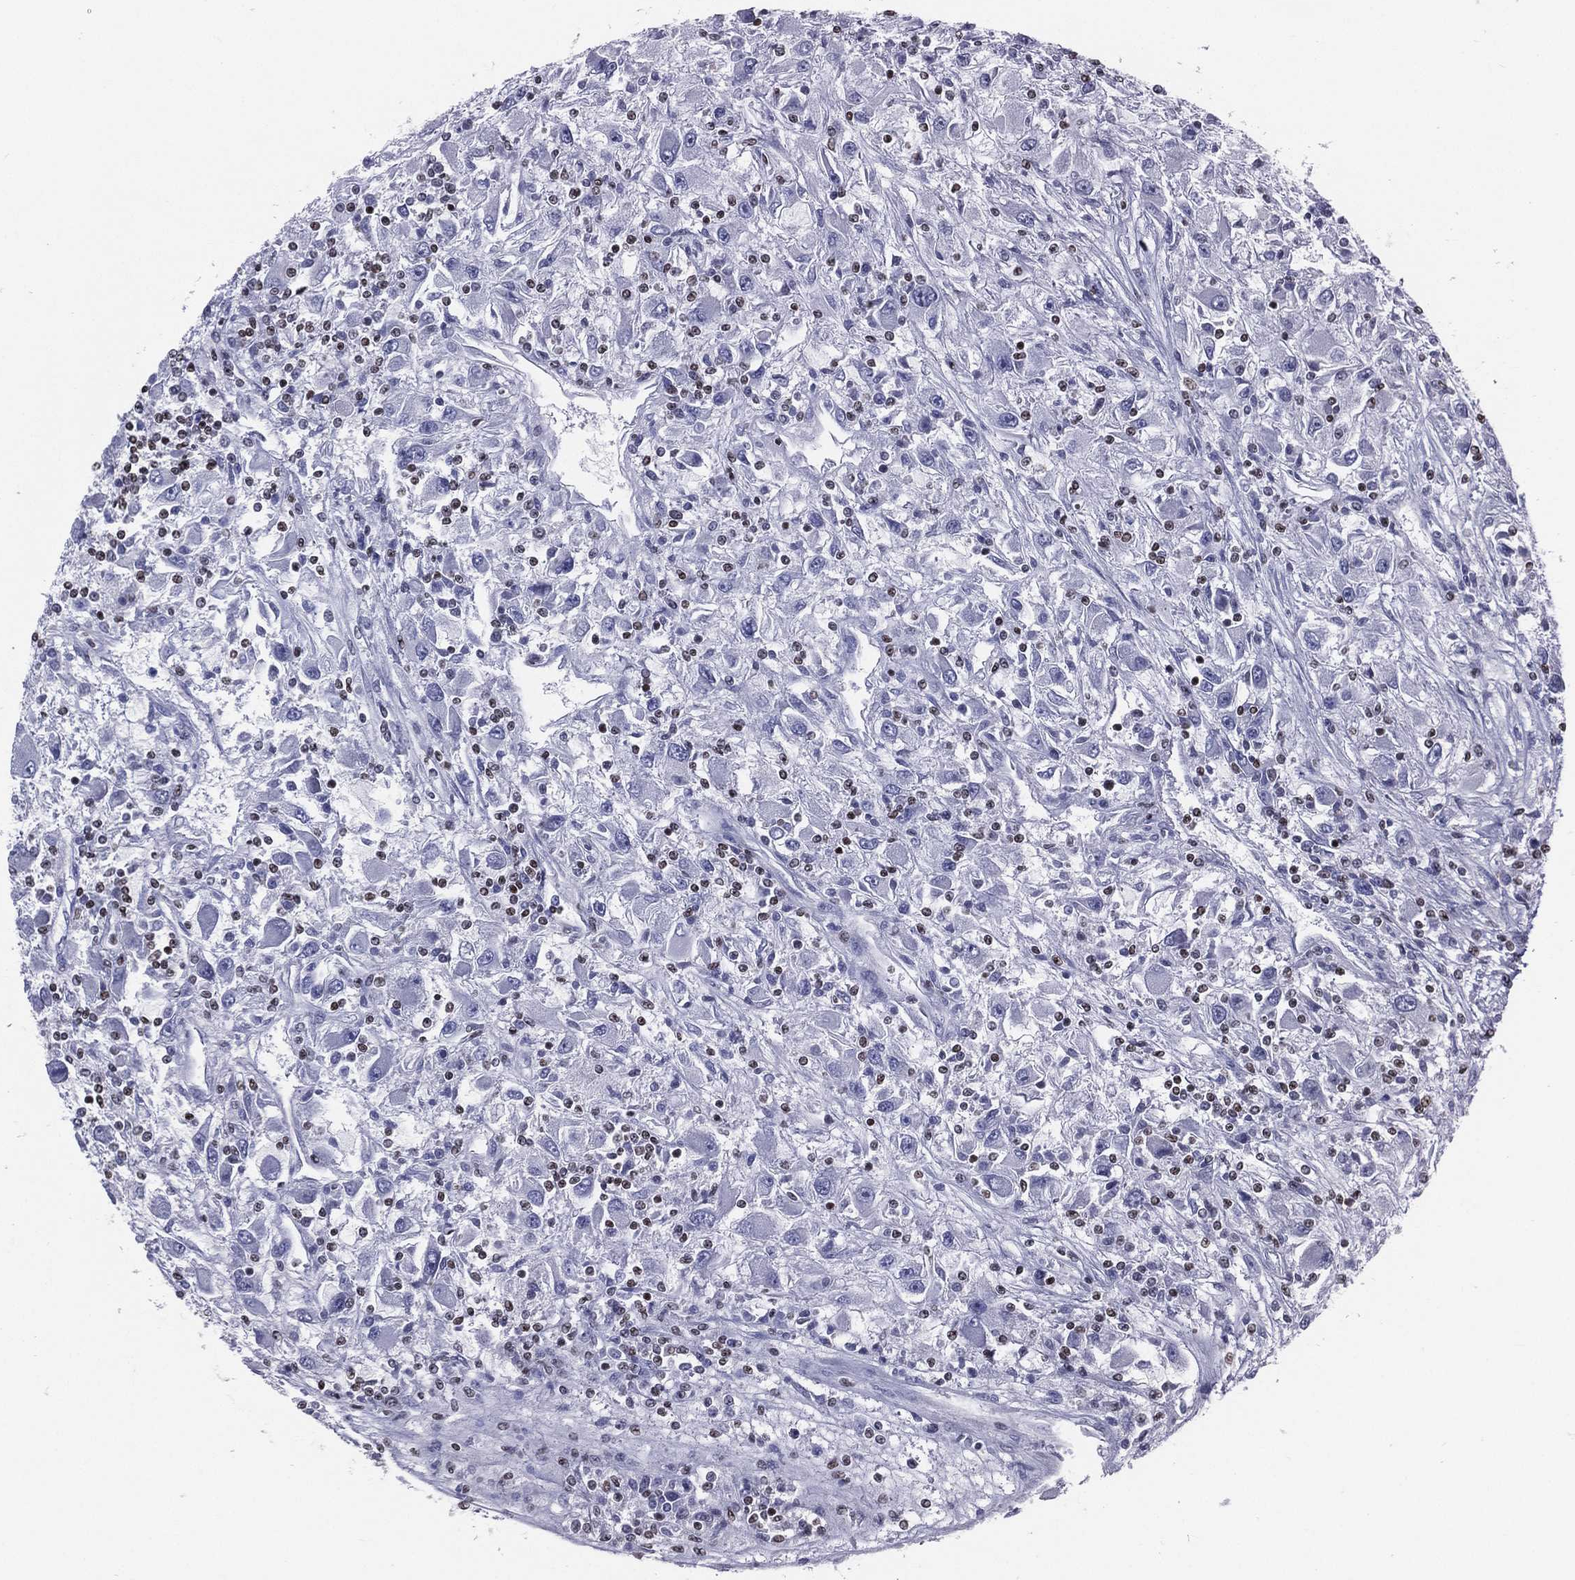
{"staining": {"intensity": "negative", "quantity": "none", "location": "none"}, "tissue": "renal cancer", "cell_type": "Tumor cells", "image_type": "cancer", "snomed": [{"axis": "morphology", "description": "Adenocarcinoma, NOS"}, {"axis": "topography", "description": "Kidney"}], "caption": "The IHC photomicrograph has no significant positivity in tumor cells of adenocarcinoma (renal) tissue. (DAB IHC visualized using brightfield microscopy, high magnification).", "gene": "PYHIN1", "patient": {"sex": "female", "age": 67}}